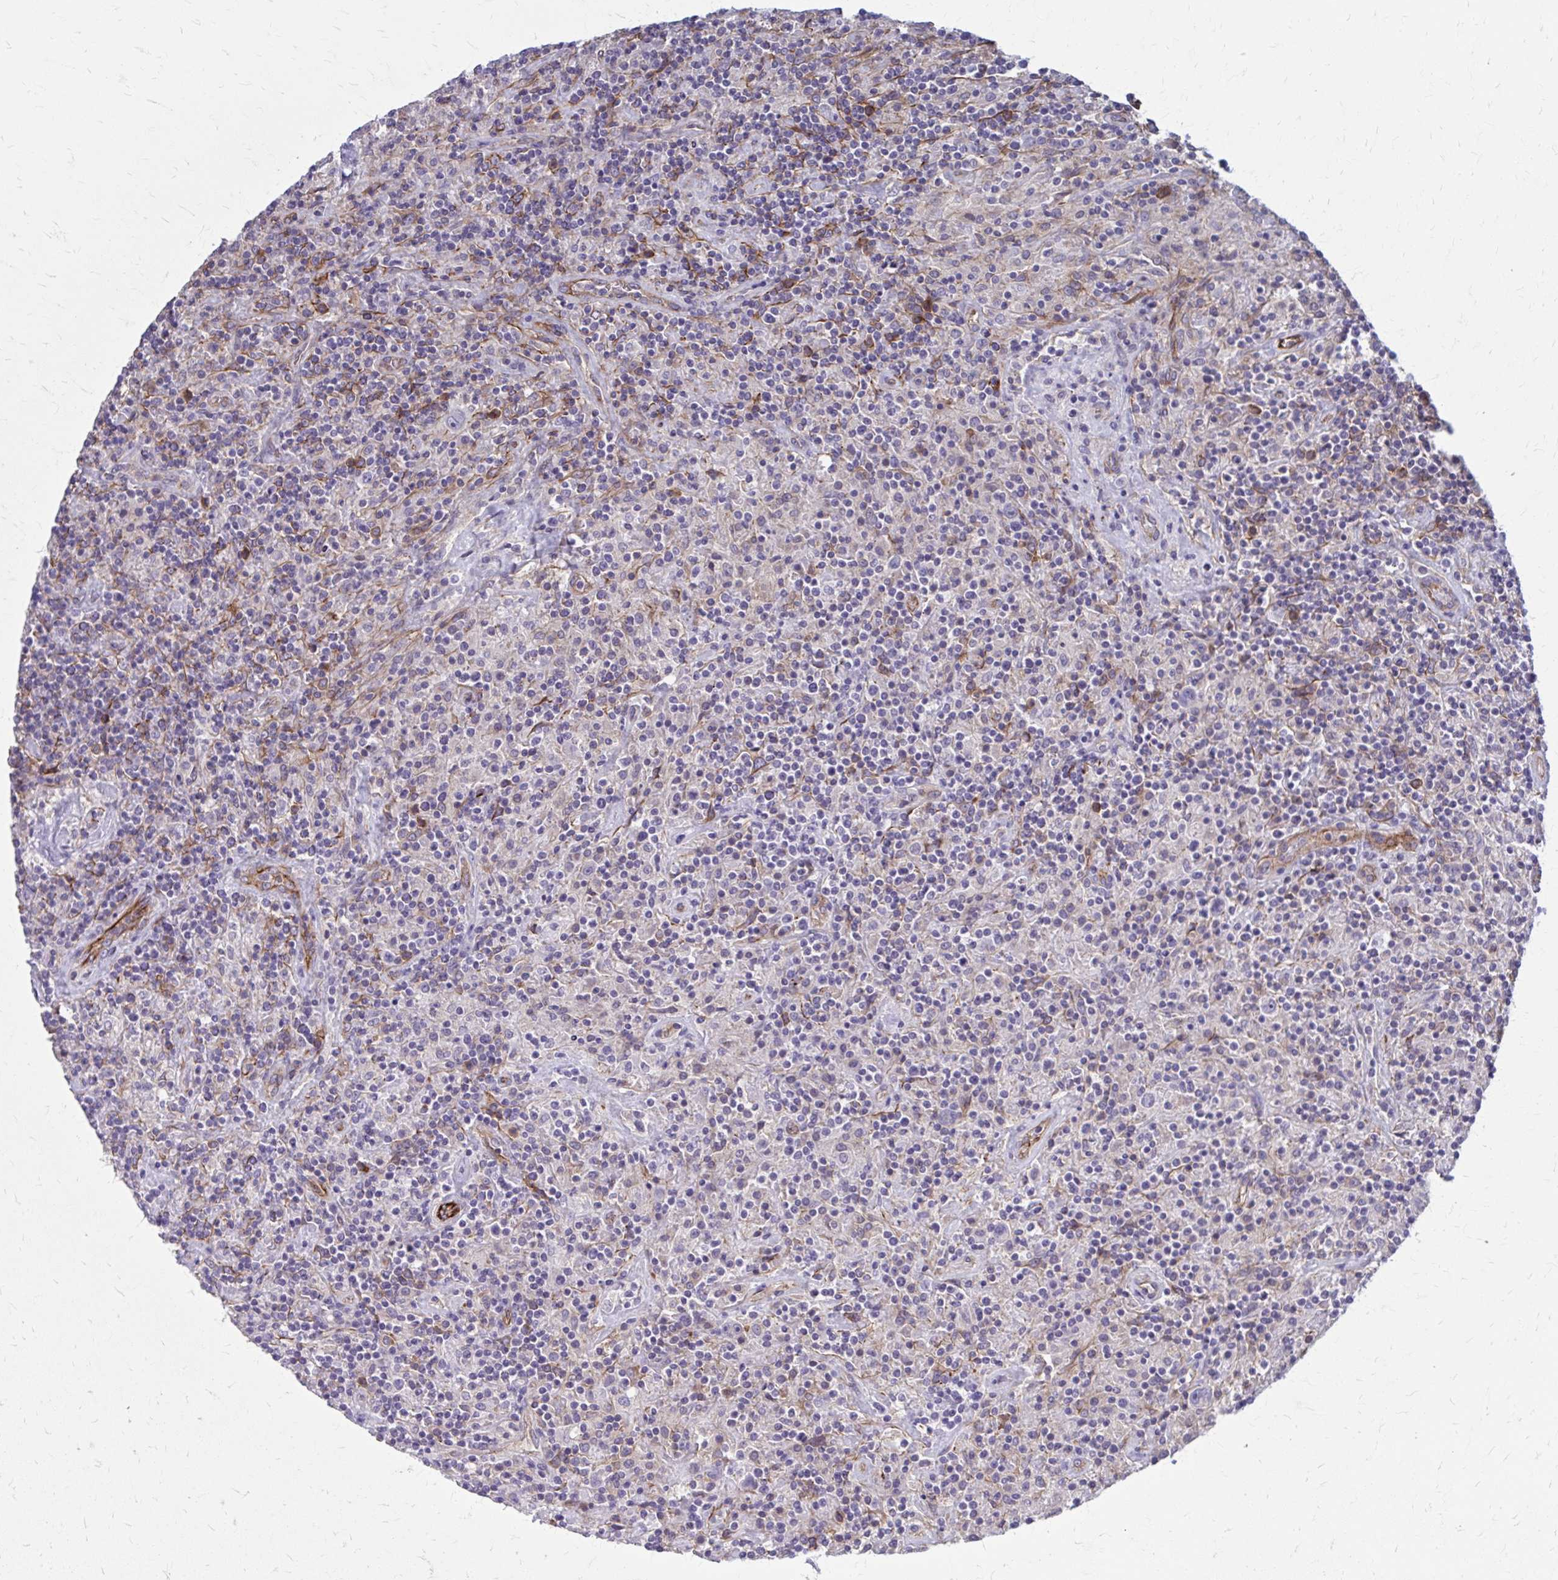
{"staining": {"intensity": "negative", "quantity": "none", "location": "none"}, "tissue": "lymphoma", "cell_type": "Tumor cells", "image_type": "cancer", "snomed": [{"axis": "morphology", "description": "Hodgkin's disease, NOS"}, {"axis": "topography", "description": "Lymph node"}], "caption": "Tumor cells are negative for protein expression in human lymphoma. (Stains: DAB IHC with hematoxylin counter stain, Microscopy: brightfield microscopy at high magnification).", "gene": "ZDHHC7", "patient": {"sex": "male", "age": 70}}